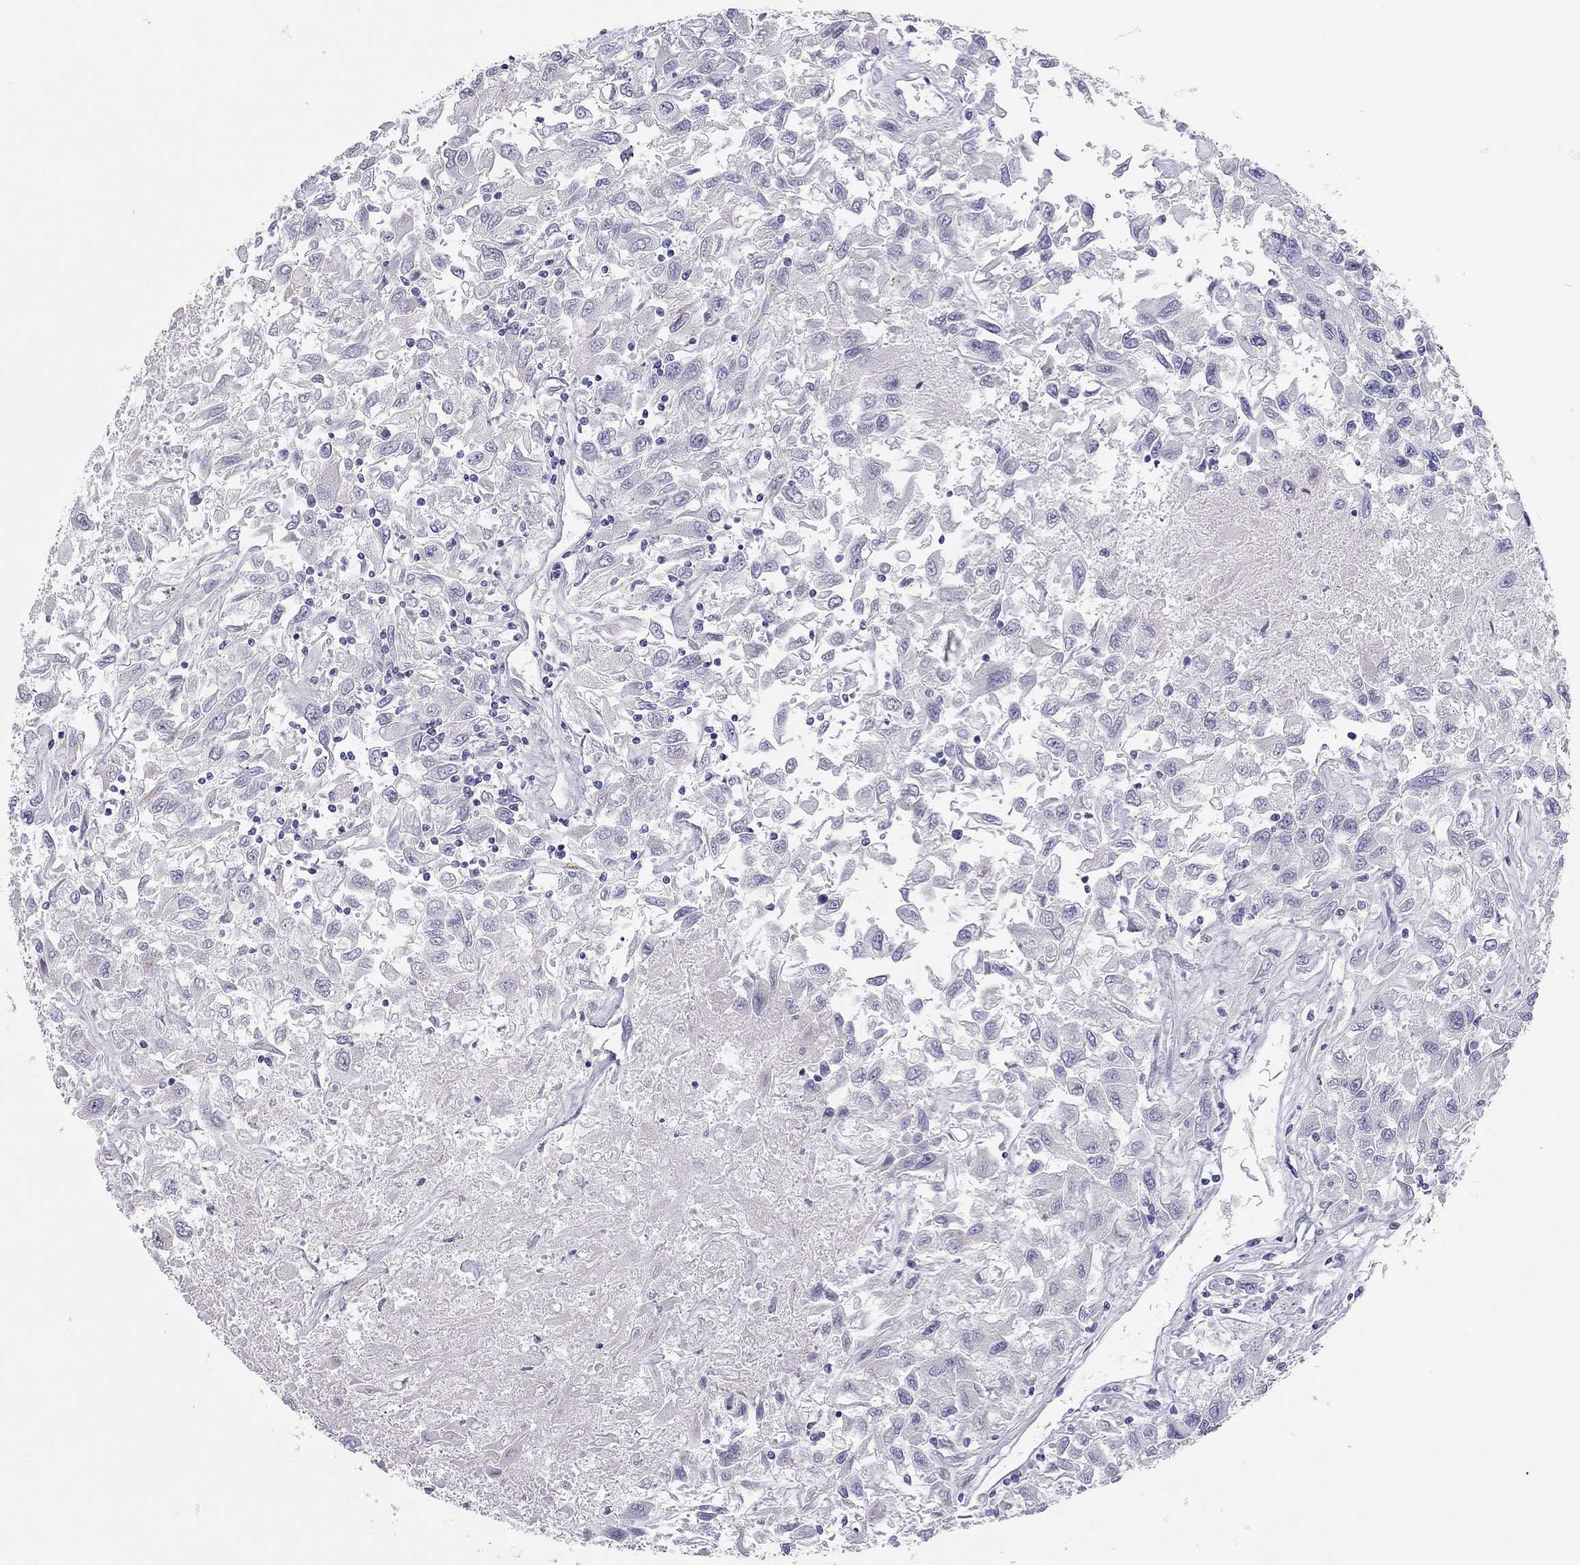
{"staining": {"intensity": "negative", "quantity": "none", "location": "none"}, "tissue": "renal cancer", "cell_type": "Tumor cells", "image_type": "cancer", "snomed": [{"axis": "morphology", "description": "Adenocarcinoma, NOS"}, {"axis": "topography", "description": "Kidney"}], "caption": "IHC image of renal cancer (adenocarcinoma) stained for a protein (brown), which demonstrates no positivity in tumor cells.", "gene": "SCARB1", "patient": {"sex": "female", "age": 76}}